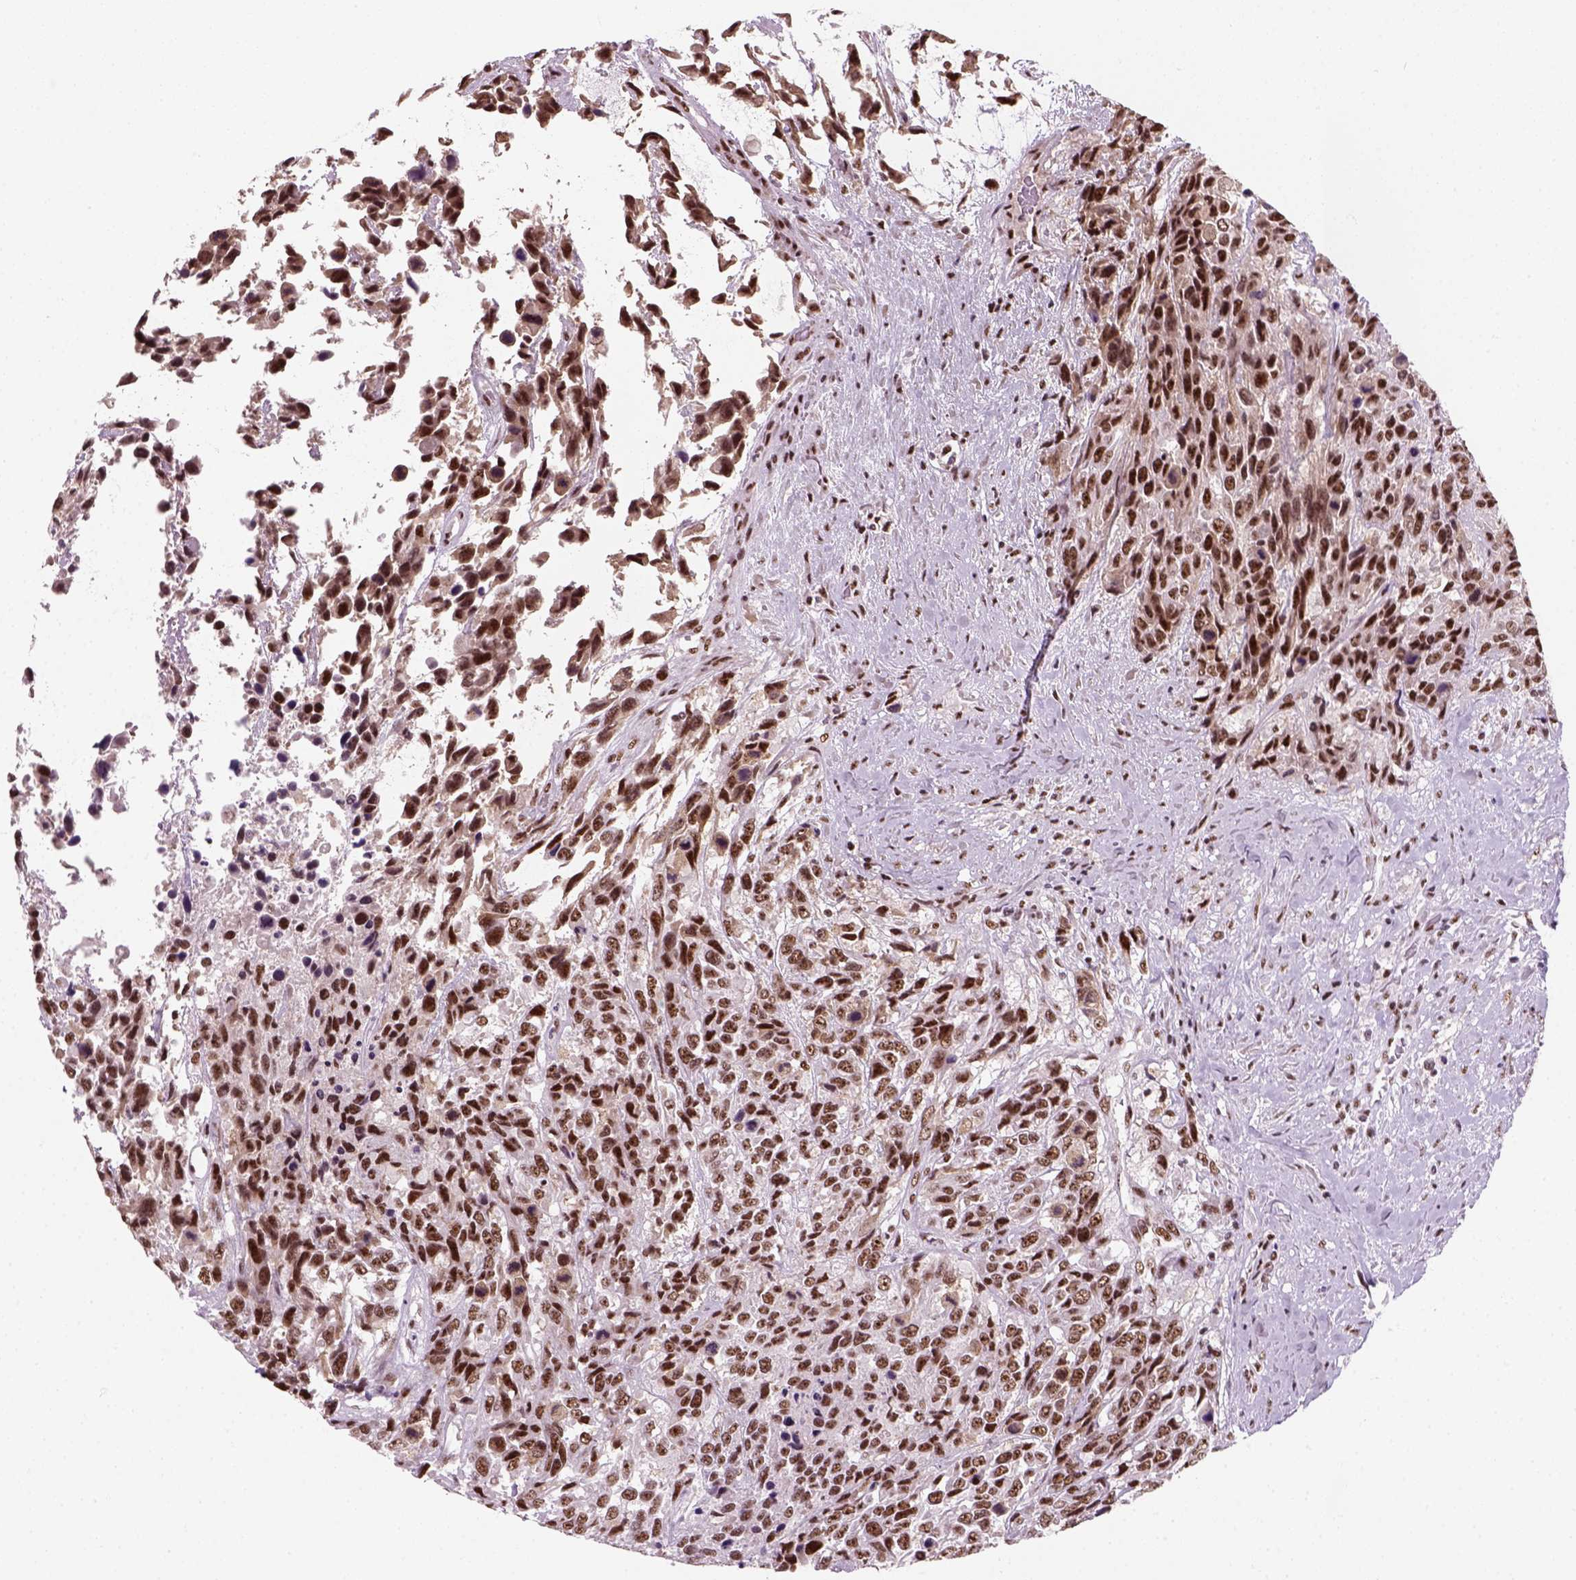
{"staining": {"intensity": "moderate", "quantity": ">75%", "location": "nuclear"}, "tissue": "urothelial cancer", "cell_type": "Tumor cells", "image_type": "cancer", "snomed": [{"axis": "morphology", "description": "Urothelial carcinoma, High grade"}, {"axis": "topography", "description": "Urinary bladder"}], "caption": "This is an image of immunohistochemistry (IHC) staining of high-grade urothelial carcinoma, which shows moderate positivity in the nuclear of tumor cells.", "gene": "GTF2F1", "patient": {"sex": "female", "age": 70}}